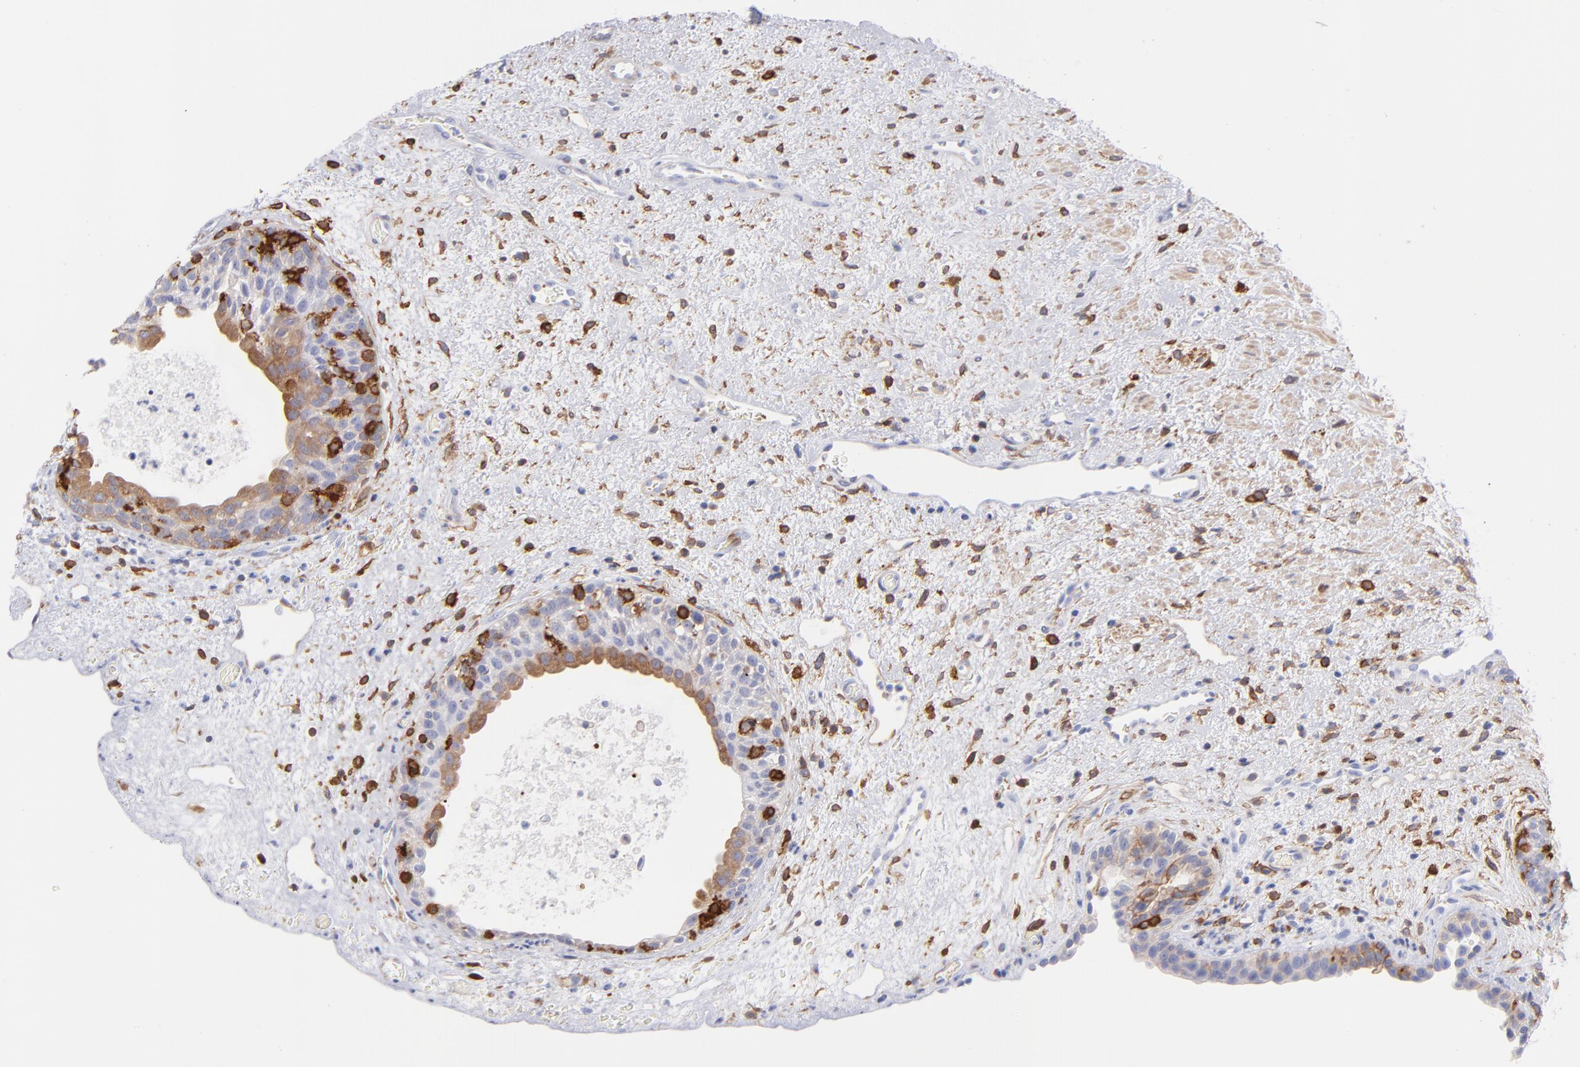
{"staining": {"intensity": "moderate", "quantity": ">75%", "location": "cytoplasmic/membranous"}, "tissue": "urinary bladder", "cell_type": "Urothelial cells", "image_type": "normal", "snomed": [{"axis": "morphology", "description": "Normal tissue, NOS"}, {"axis": "topography", "description": "Urinary bladder"}], "caption": "Protein staining of normal urinary bladder demonstrates moderate cytoplasmic/membranous staining in about >75% of urothelial cells. (IHC, brightfield microscopy, high magnification).", "gene": "PRKCA", "patient": {"sex": "male", "age": 48}}